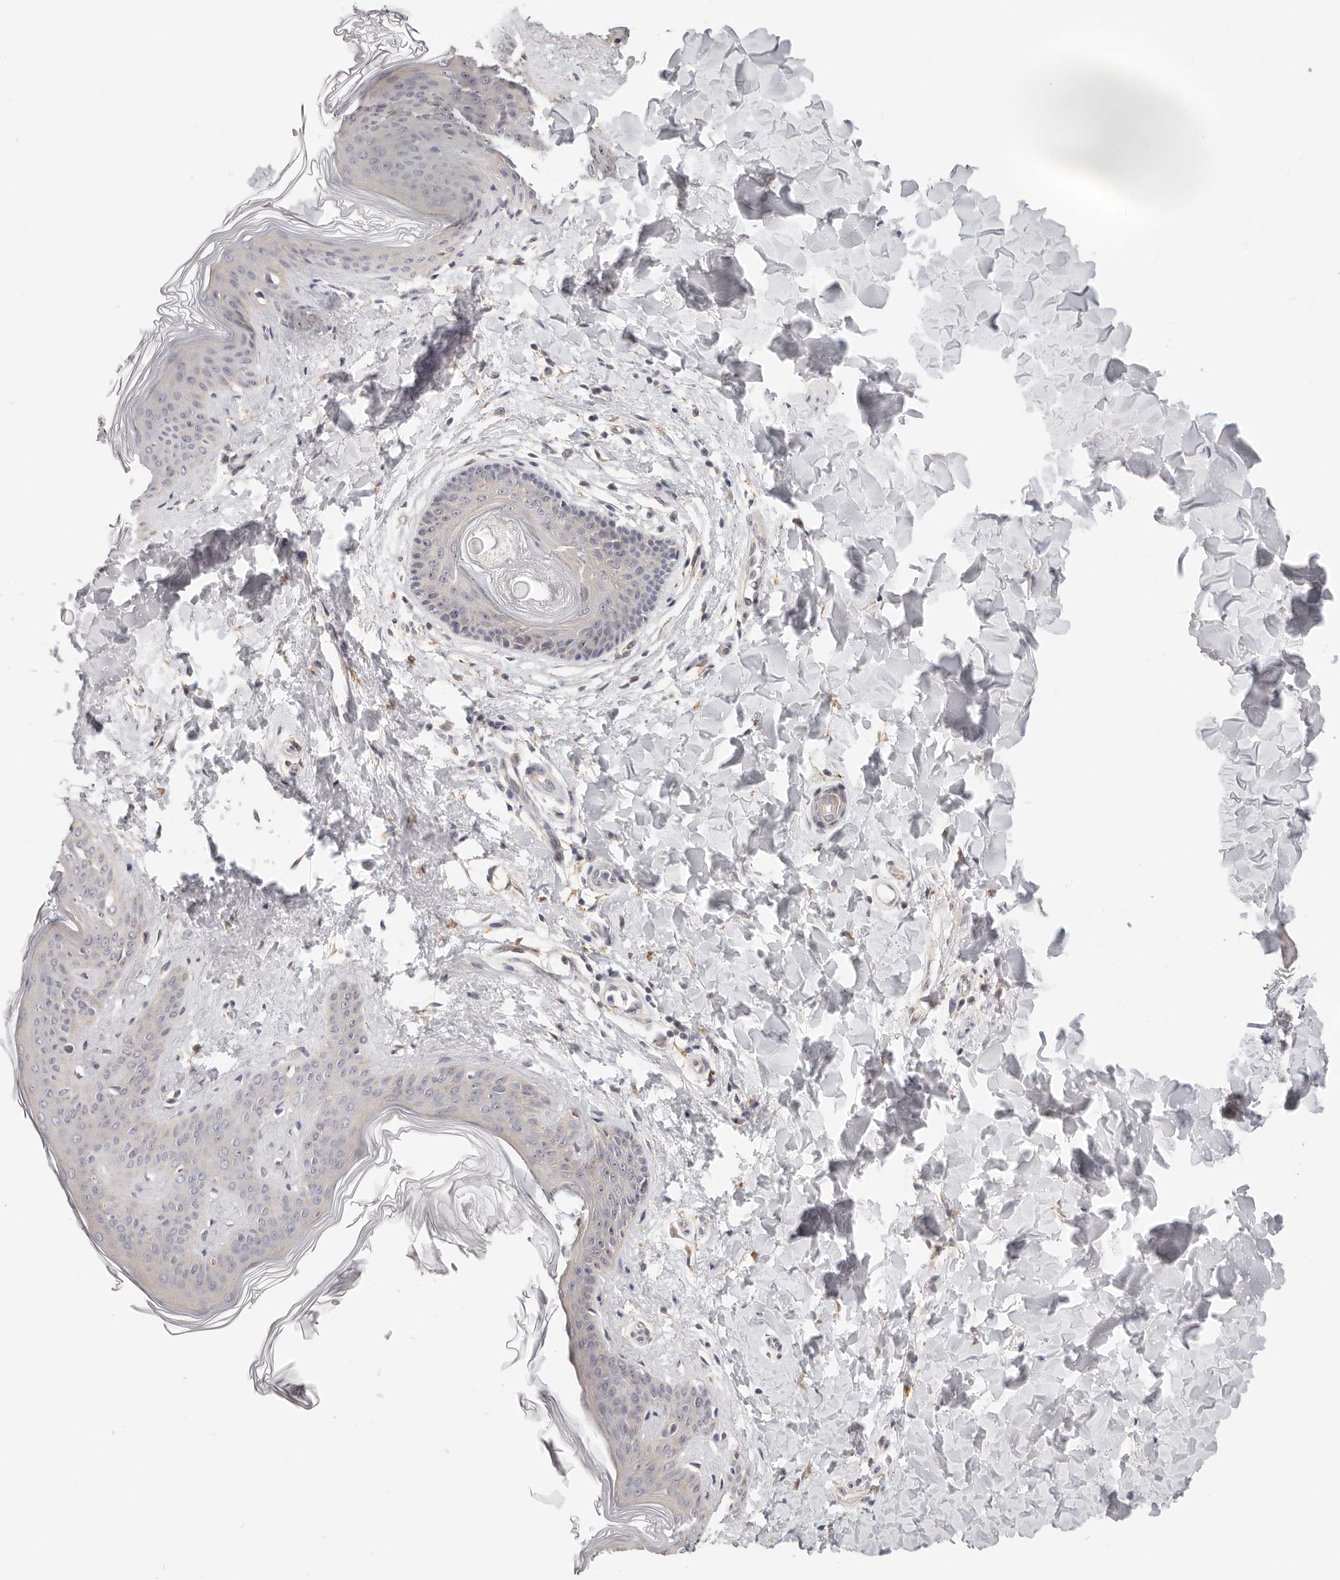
{"staining": {"intensity": "negative", "quantity": "none", "location": "none"}, "tissue": "skin", "cell_type": "Fibroblasts", "image_type": "normal", "snomed": [{"axis": "morphology", "description": "Normal tissue, NOS"}, {"axis": "topography", "description": "Skin"}], "caption": "Protein analysis of benign skin shows no significant expression in fibroblasts. The staining was performed using DAB (3,3'-diaminobenzidine) to visualize the protein expression in brown, while the nuclei were stained in blue with hematoxylin (Magnification: 20x).", "gene": "AFDN", "patient": {"sex": "female", "age": 17}}